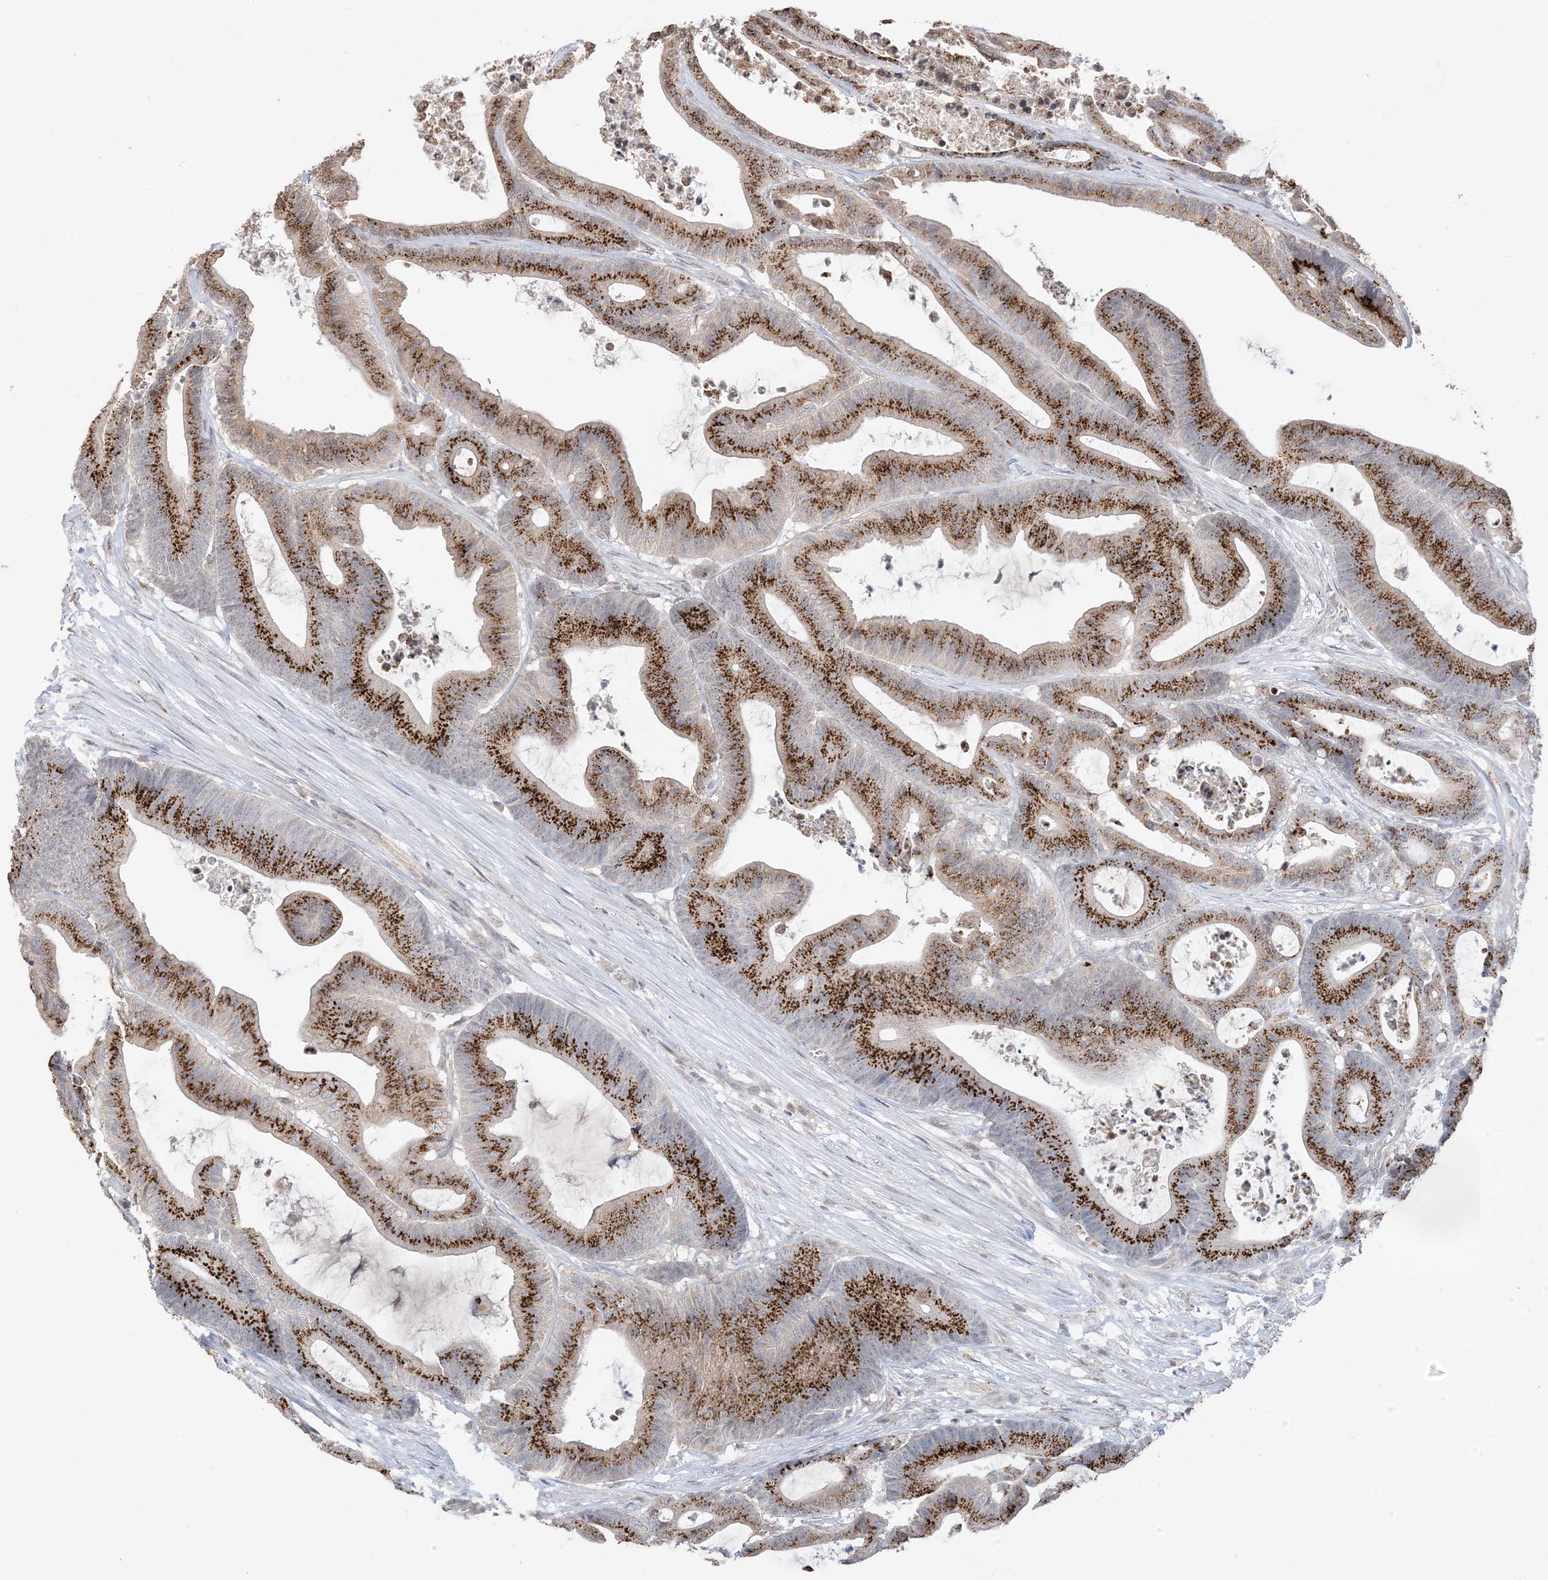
{"staining": {"intensity": "strong", "quantity": ">75%", "location": "cytoplasmic/membranous"}, "tissue": "colorectal cancer", "cell_type": "Tumor cells", "image_type": "cancer", "snomed": [{"axis": "morphology", "description": "Adenocarcinoma, NOS"}, {"axis": "topography", "description": "Colon"}], "caption": "Immunohistochemical staining of human colorectal cancer displays high levels of strong cytoplasmic/membranous protein positivity in about >75% of tumor cells. (IHC, brightfield microscopy, high magnification).", "gene": "XRN1", "patient": {"sex": "female", "age": 84}}